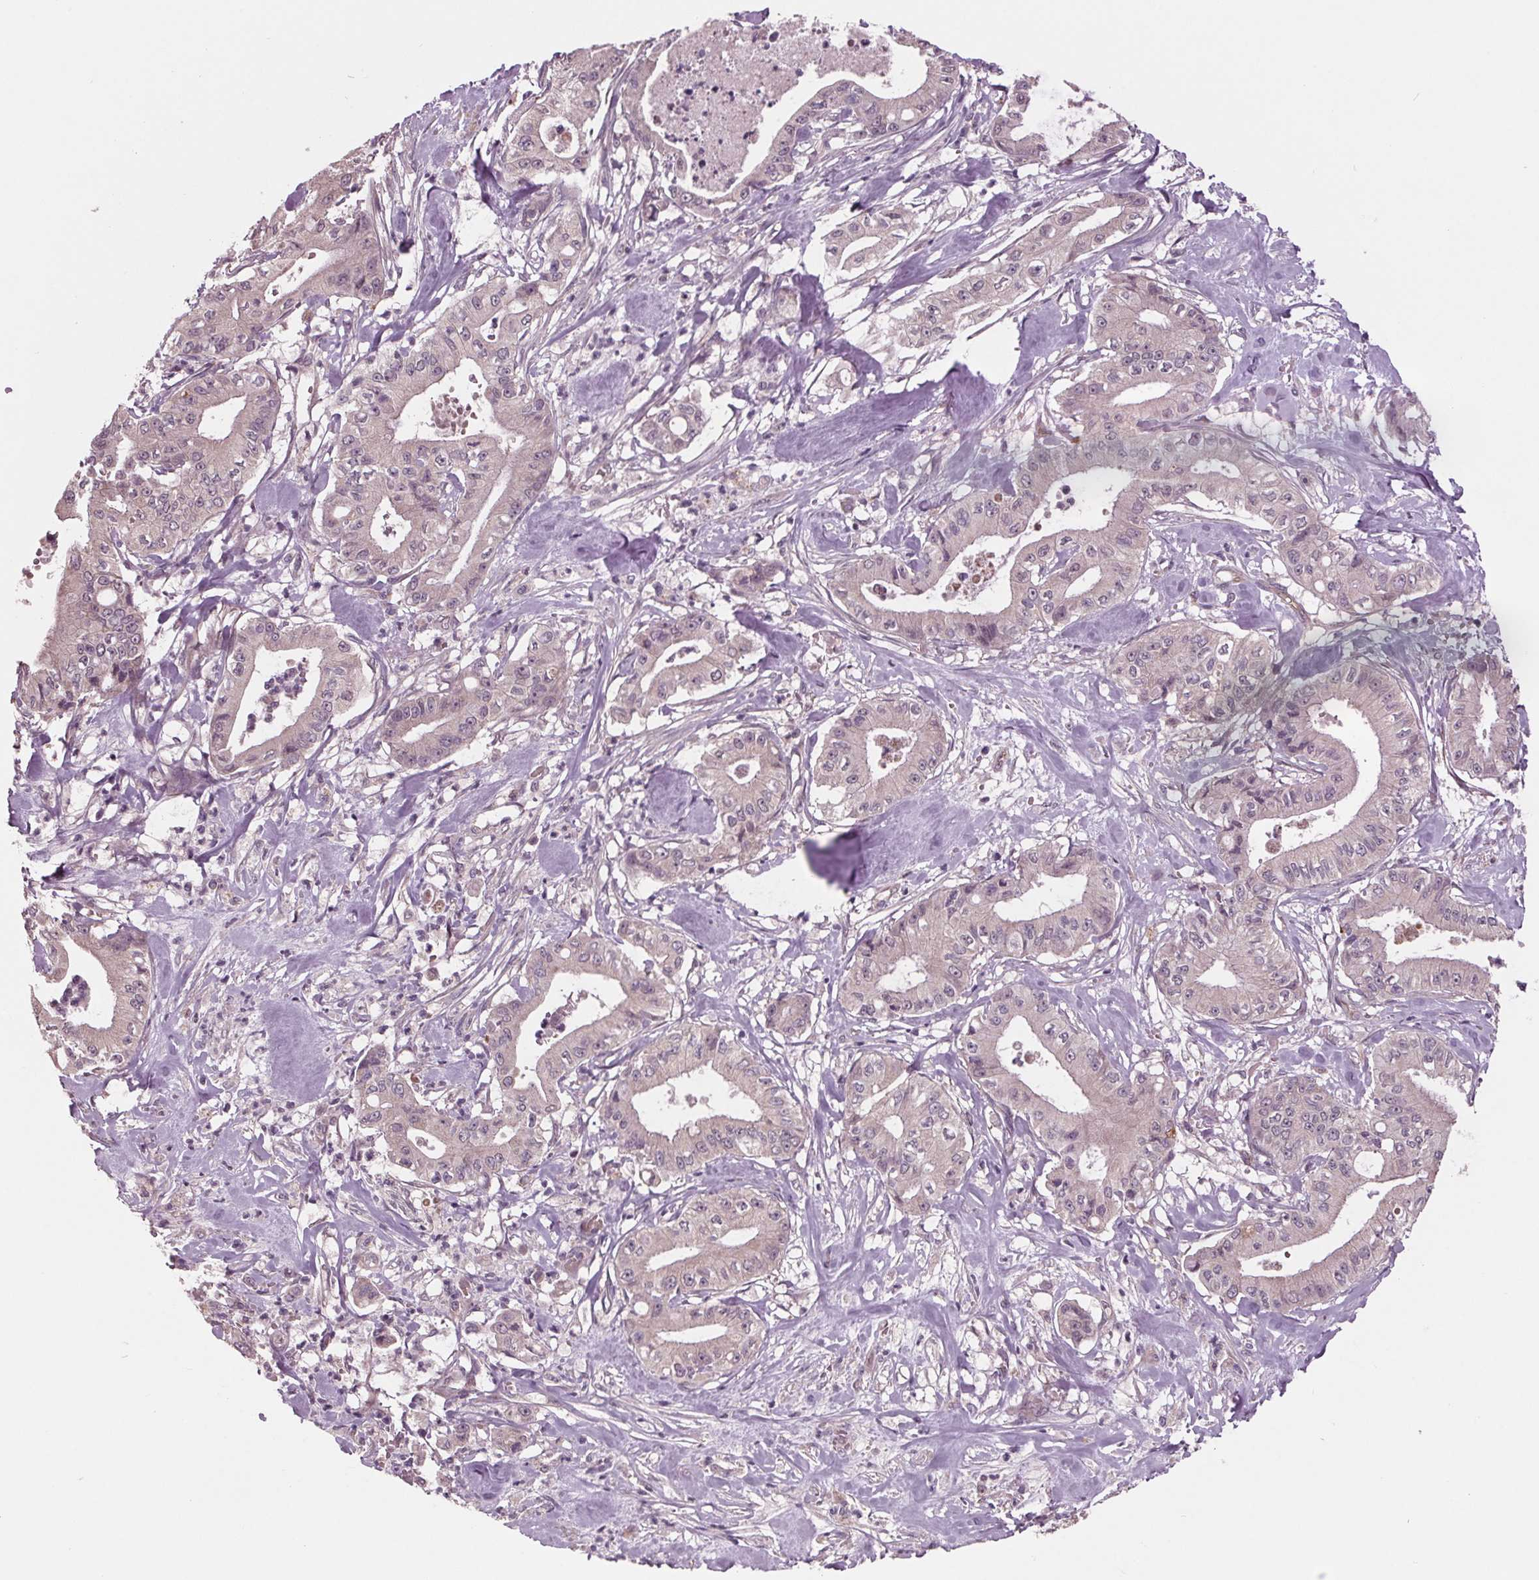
{"staining": {"intensity": "weak", "quantity": "25%-75%", "location": "cytoplasmic/membranous"}, "tissue": "pancreatic cancer", "cell_type": "Tumor cells", "image_type": "cancer", "snomed": [{"axis": "morphology", "description": "Adenocarcinoma, NOS"}, {"axis": "topography", "description": "Pancreas"}], "caption": "Immunohistochemistry (DAB (3,3'-diaminobenzidine)) staining of adenocarcinoma (pancreatic) displays weak cytoplasmic/membranous protein positivity in about 25%-75% of tumor cells. The staining was performed using DAB to visualize the protein expression in brown, while the nuclei were stained in blue with hematoxylin (Magnification: 20x).", "gene": "MAPK8", "patient": {"sex": "male", "age": 71}}